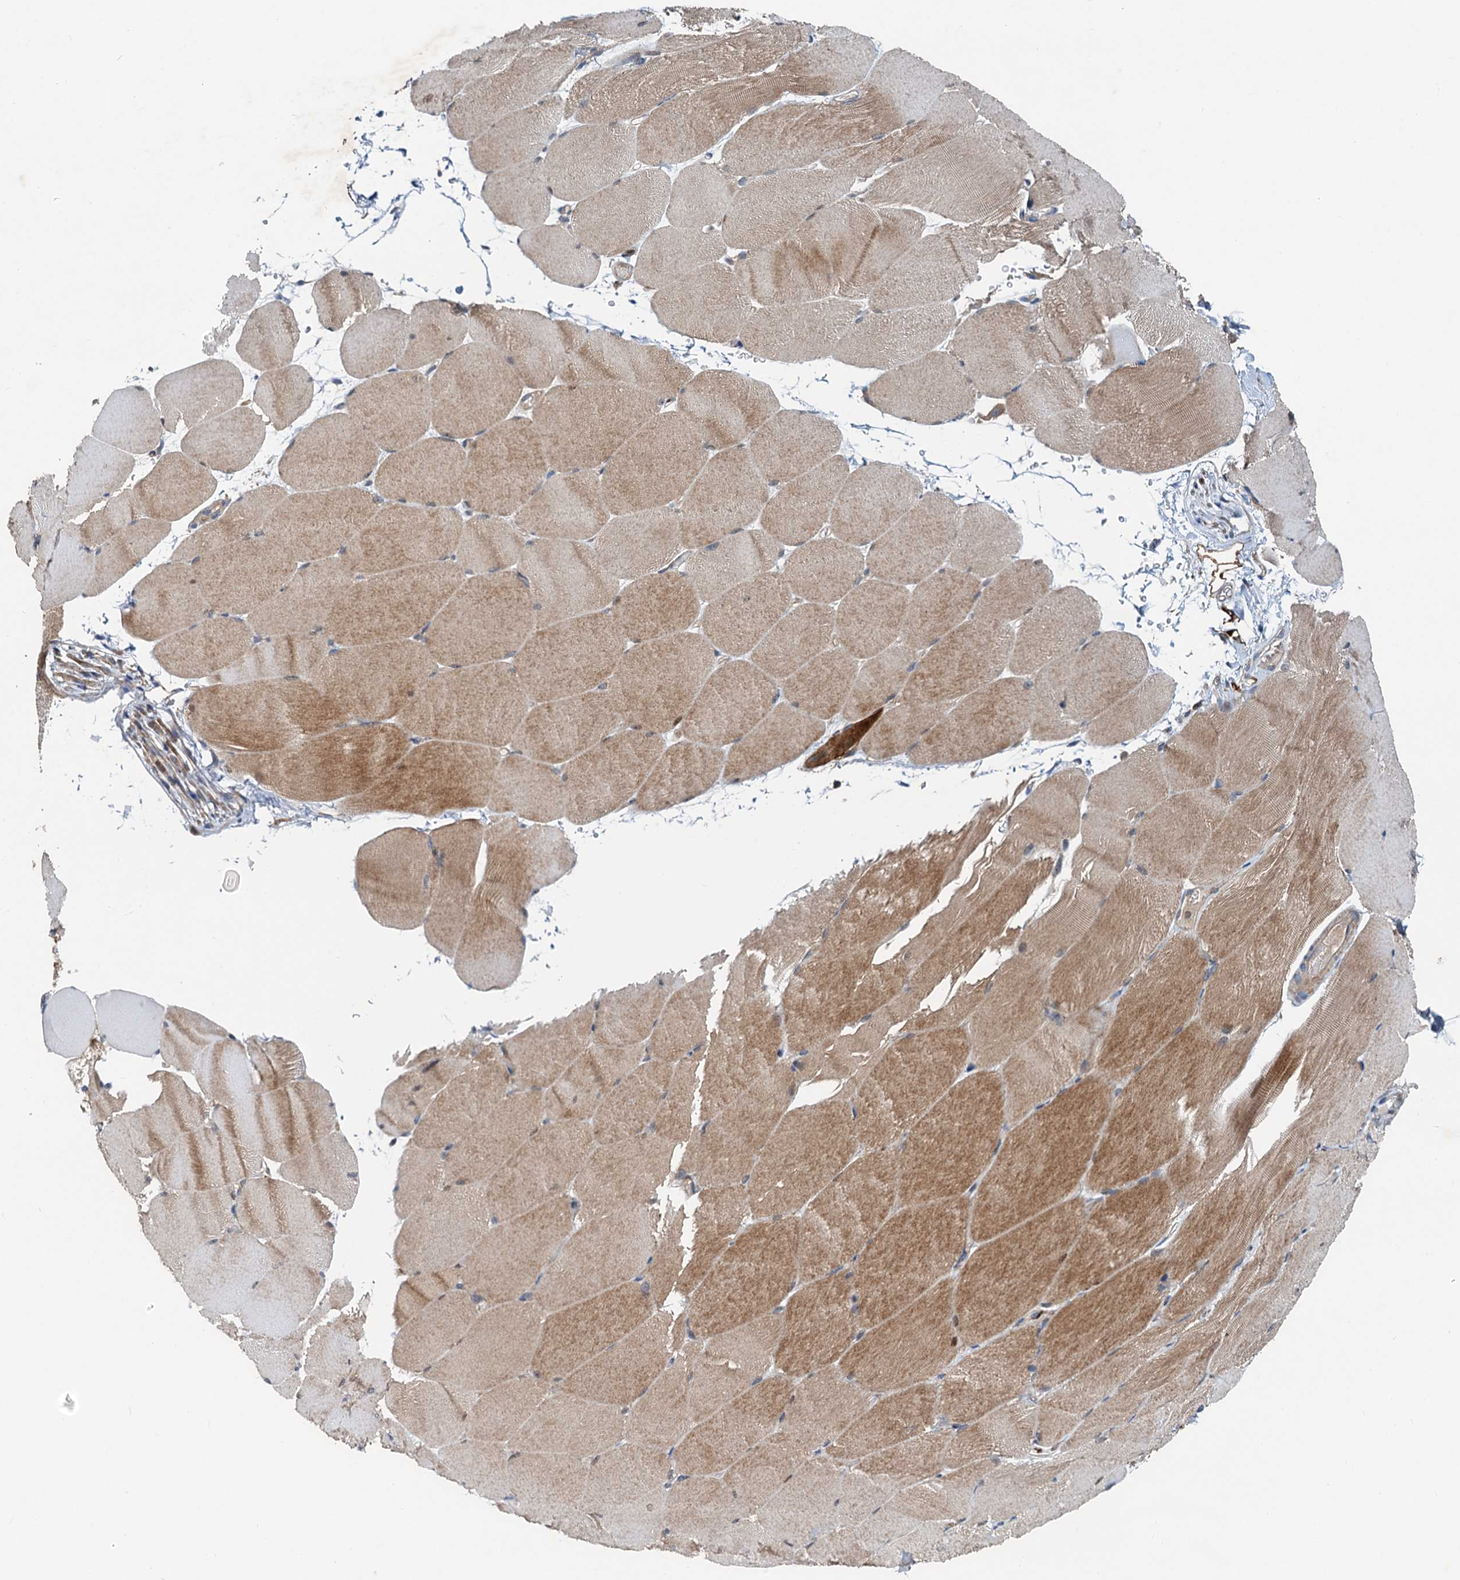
{"staining": {"intensity": "moderate", "quantity": ">75%", "location": "cytoplasmic/membranous"}, "tissue": "skeletal muscle", "cell_type": "Myocytes", "image_type": "normal", "snomed": [{"axis": "morphology", "description": "Normal tissue, NOS"}, {"axis": "topography", "description": "Skeletal muscle"}, {"axis": "topography", "description": "Parathyroid gland"}], "caption": "Immunohistochemical staining of benign human skeletal muscle displays moderate cytoplasmic/membranous protein expression in about >75% of myocytes.", "gene": "EFL1", "patient": {"sex": "female", "age": 37}}